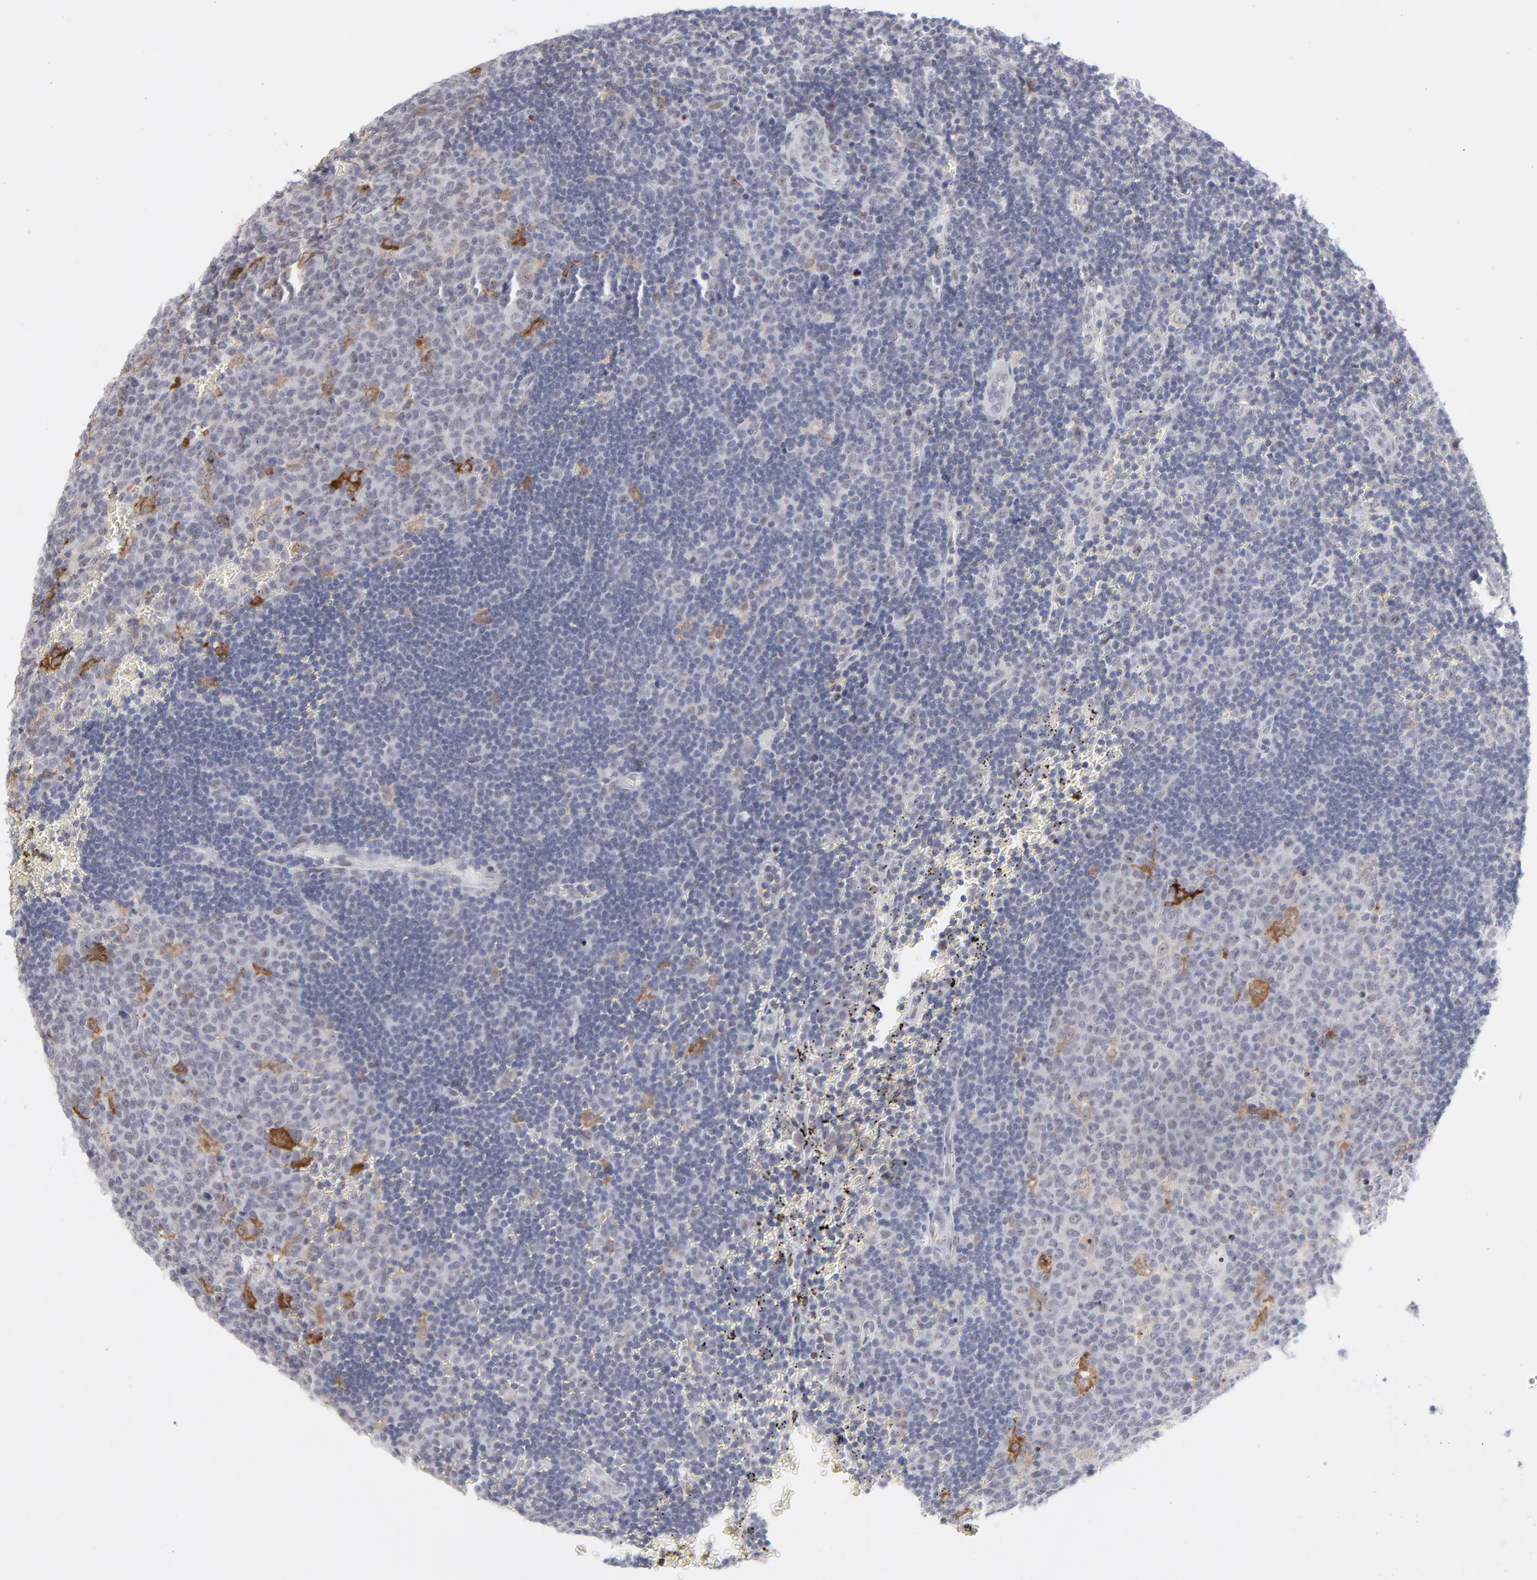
{"staining": {"intensity": "strong", "quantity": "<25%", "location": "cytoplasmic/membranous"}, "tissue": "lymph node", "cell_type": "Germinal center cells", "image_type": "normal", "snomed": [{"axis": "morphology", "description": "Normal tissue, NOS"}, {"axis": "topography", "description": "Lymph node"}, {"axis": "topography", "description": "Salivary gland"}], "caption": "A medium amount of strong cytoplasmic/membranous expression is present in about <25% of germinal center cells in unremarkable lymph node.", "gene": "CCR2", "patient": {"sex": "male", "age": 8}}